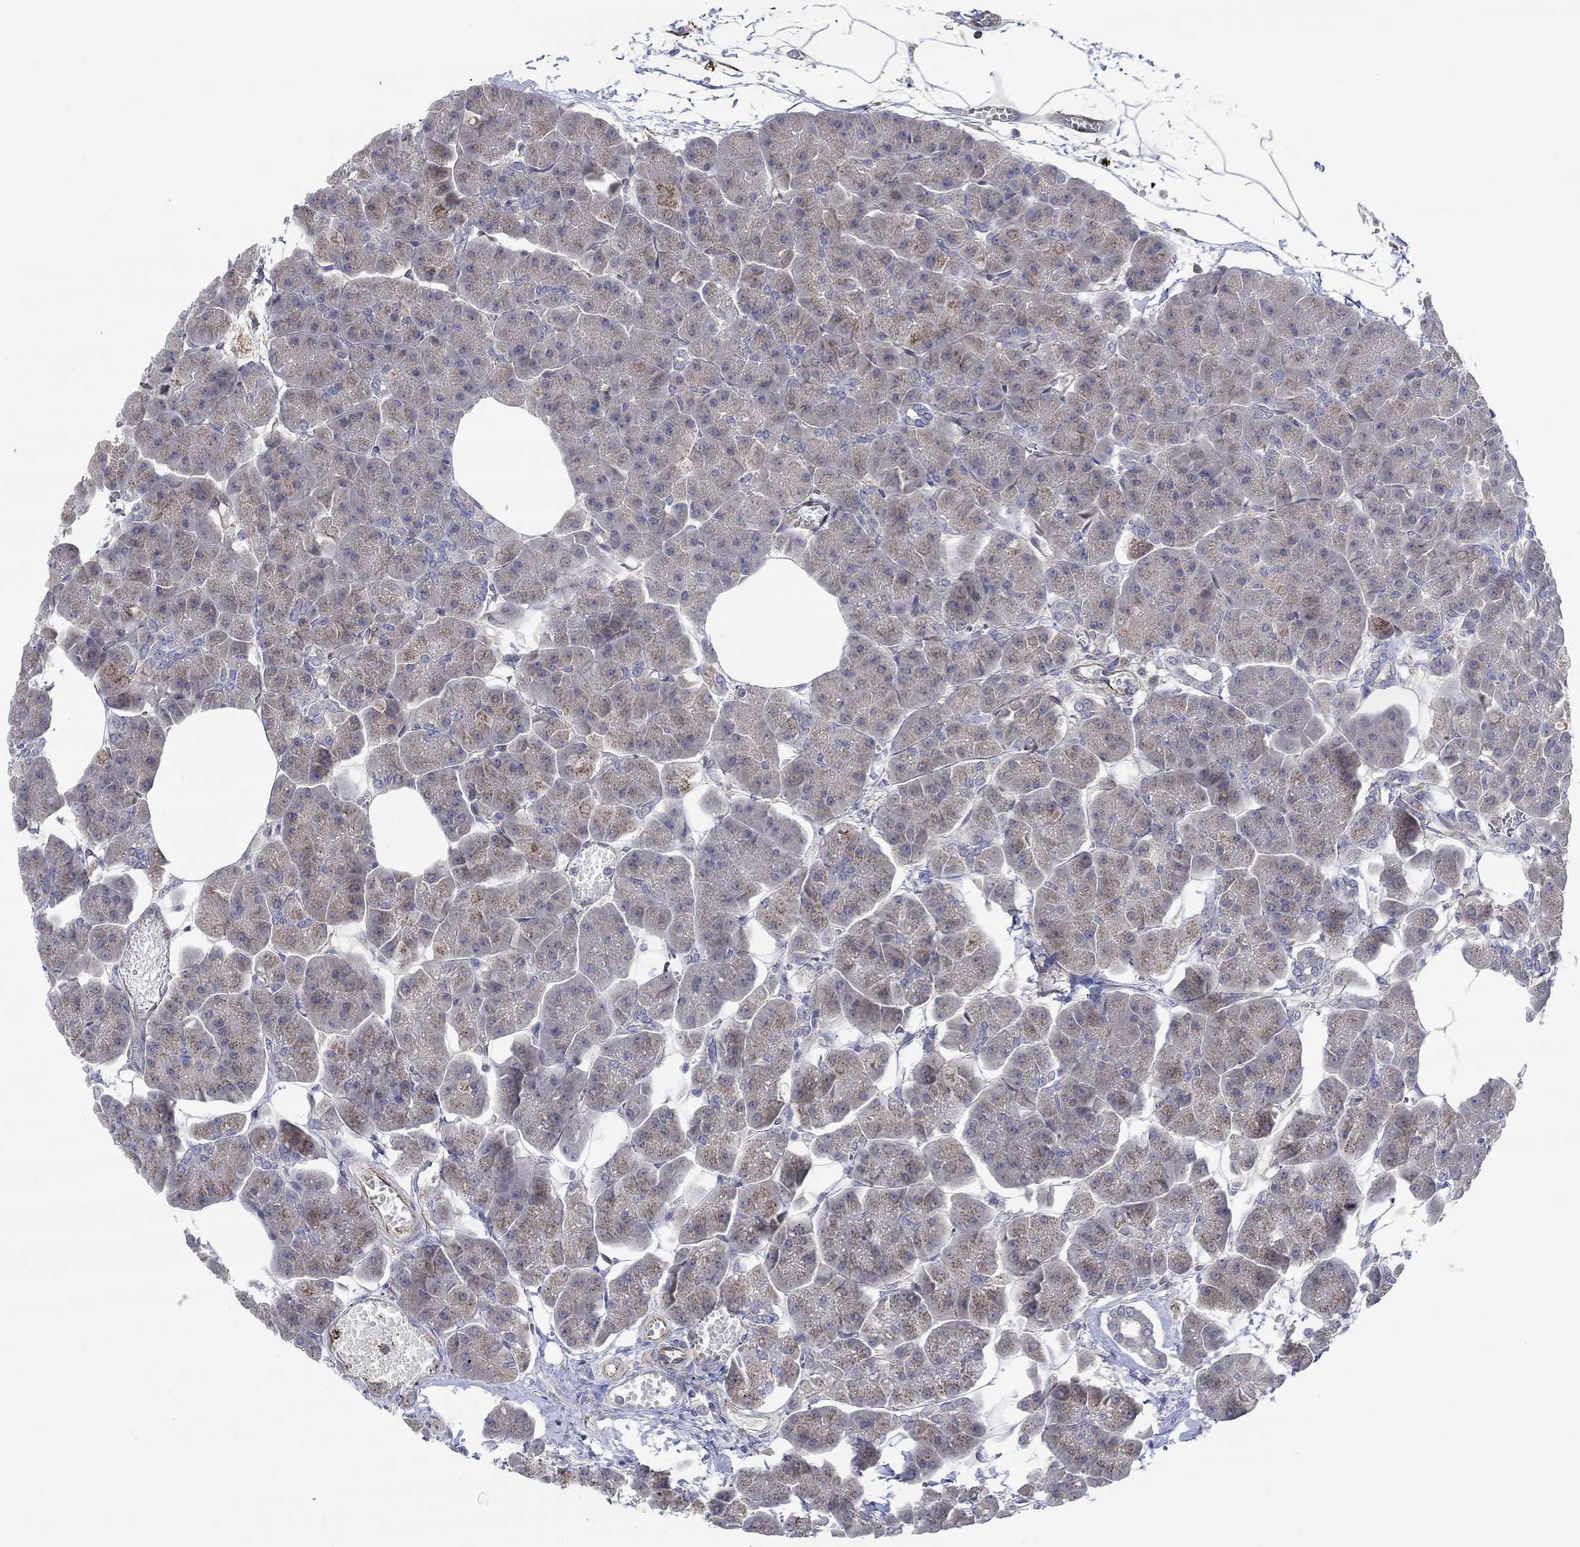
{"staining": {"intensity": "strong", "quantity": "25%-75%", "location": "cytoplasmic/membranous"}, "tissue": "pancreas", "cell_type": "Exocrine glandular cells", "image_type": "normal", "snomed": [{"axis": "morphology", "description": "Normal tissue, NOS"}, {"axis": "topography", "description": "Adipose tissue"}, {"axis": "topography", "description": "Pancreas"}, {"axis": "topography", "description": "Peripheral nerve tissue"}], "caption": "IHC of normal human pancreas reveals high levels of strong cytoplasmic/membranous staining in approximately 25%-75% of exocrine glandular cells.", "gene": "CAMK1D", "patient": {"sex": "female", "age": 58}}